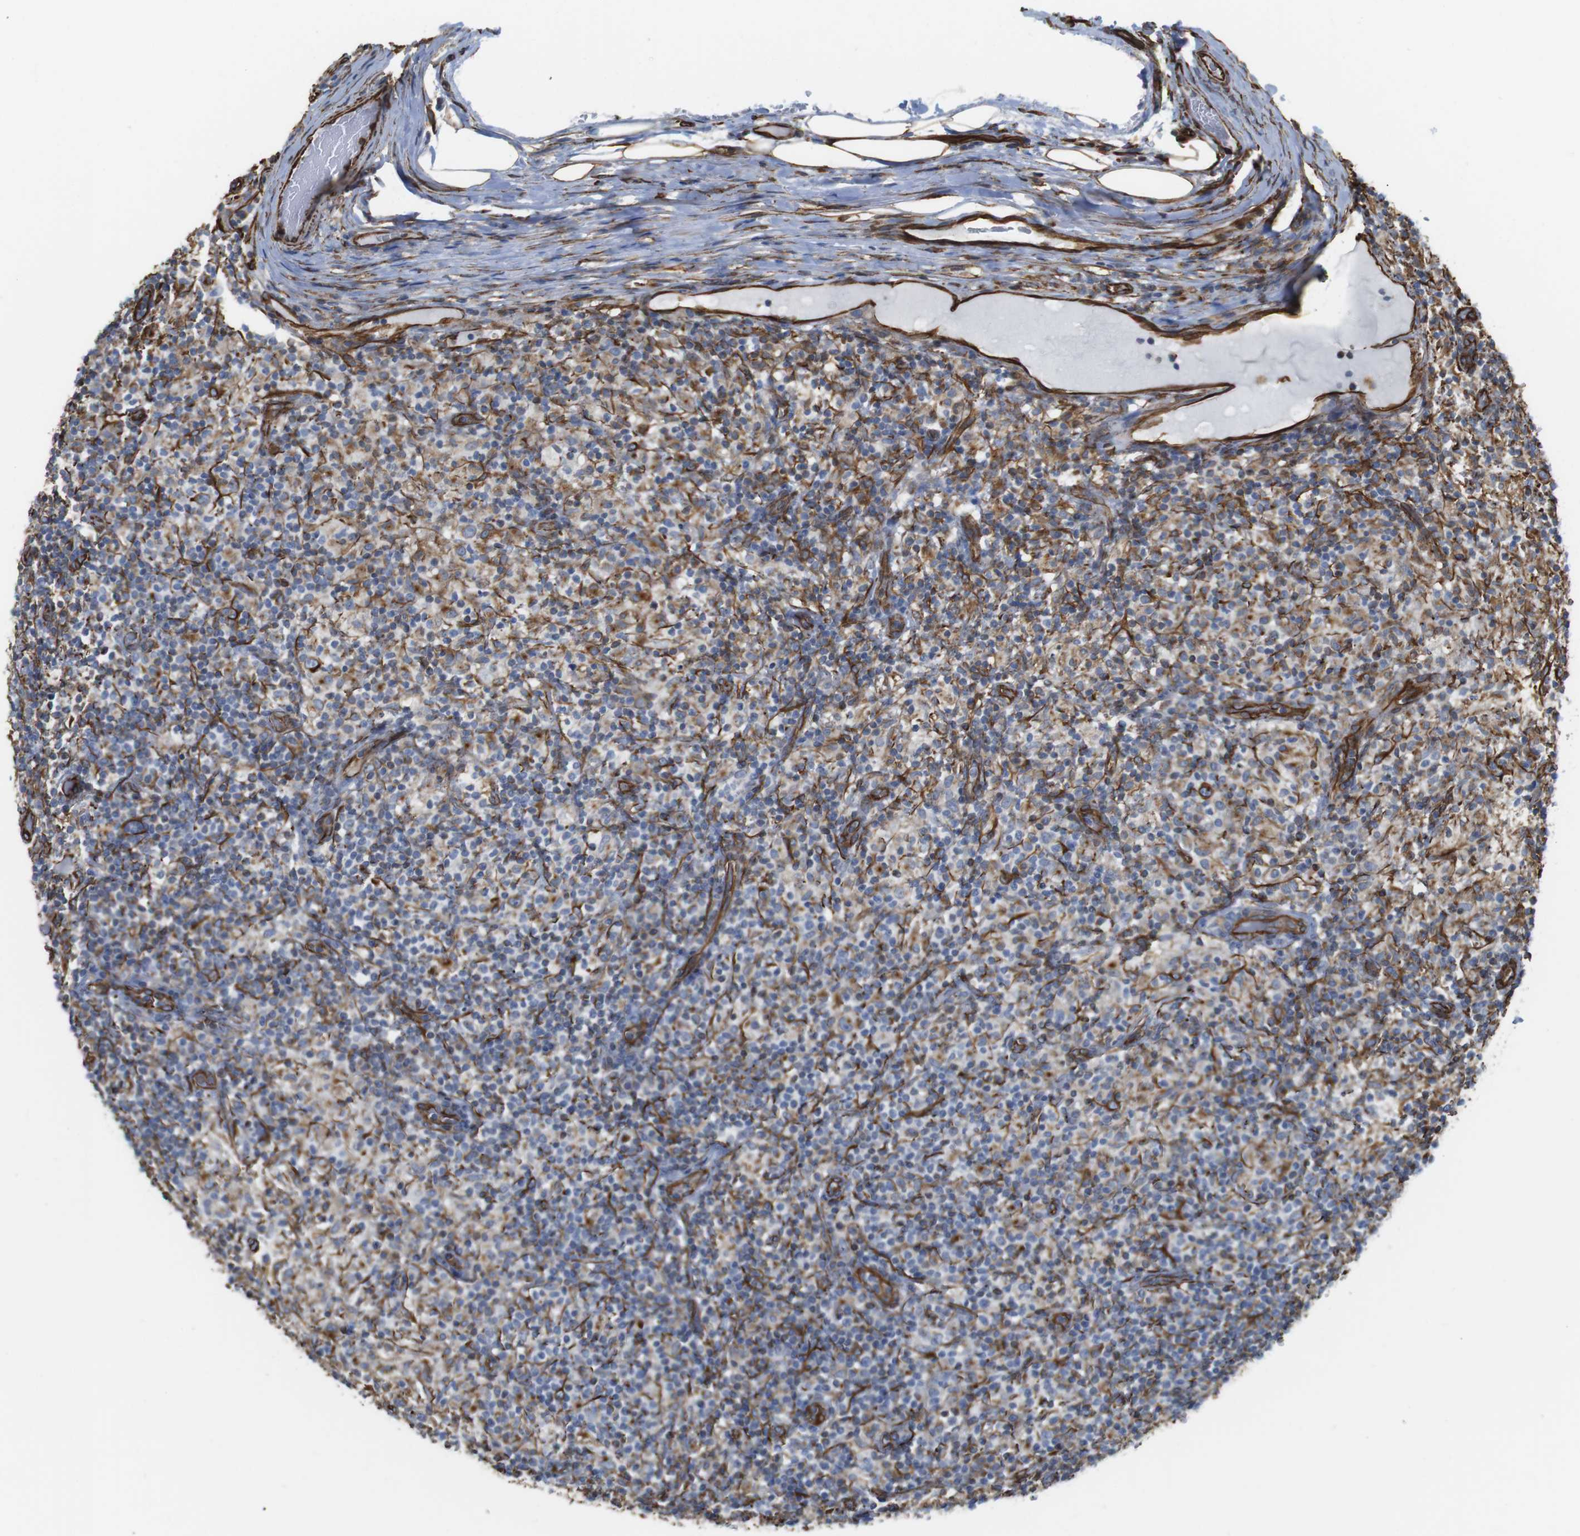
{"staining": {"intensity": "moderate", "quantity": "<25%", "location": "cytoplasmic/membranous"}, "tissue": "lymphoma", "cell_type": "Tumor cells", "image_type": "cancer", "snomed": [{"axis": "morphology", "description": "Hodgkin's disease, NOS"}, {"axis": "topography", "description": "Lymph node"}], "caption": "Immunohistochemistry of human lymphoma displays low levels of moderate cytoplasmic/membranous positivity in about <25% of tumor cells. (DAB (3,3'-diaminobenzidine) IHC with brightfield microscopy, high magnification).", "gene": "RALGPS1", "patient": {"sex": "male", "age": 70}}